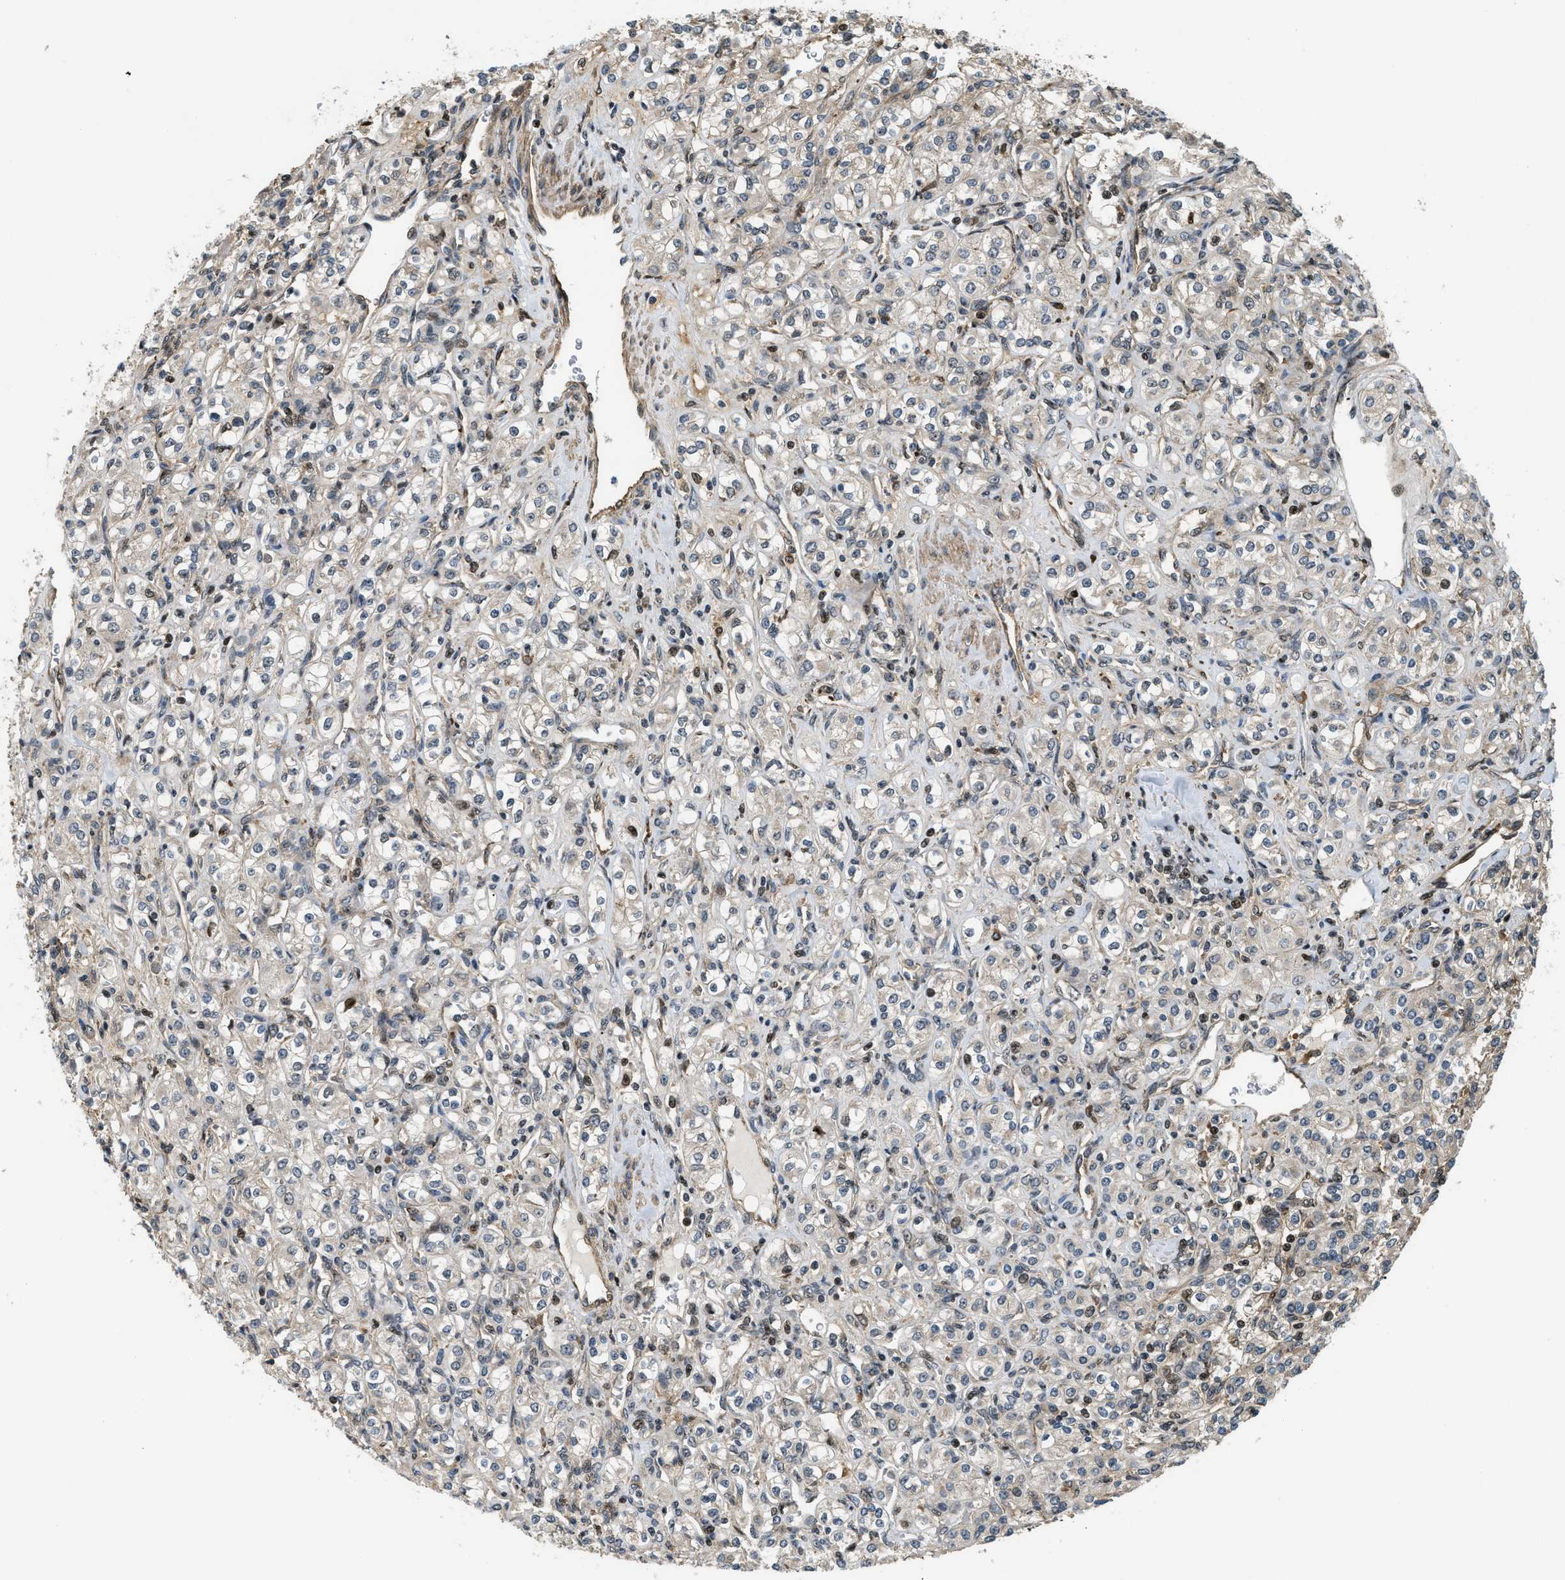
{"staining": {"intensity": "moderate", "quantity": "<25%", "location": "nuclear"}, "tissue": "renal cancer", "cell_type": "Tumor cells", "image_type": "cancer", "snomed": [{"axis": "morphology", "description": "Adenocarcinoma, NOS"}, {"axis": "topography", "description": "Kidney"}], "caption": "Protein analysis of renal adenocarcinoma tissue exhibits moderate nuclear positivity in about <25% of tumor cells.", "gene": "LTA4H", "patient": {"sex": "male", "age": 77}}